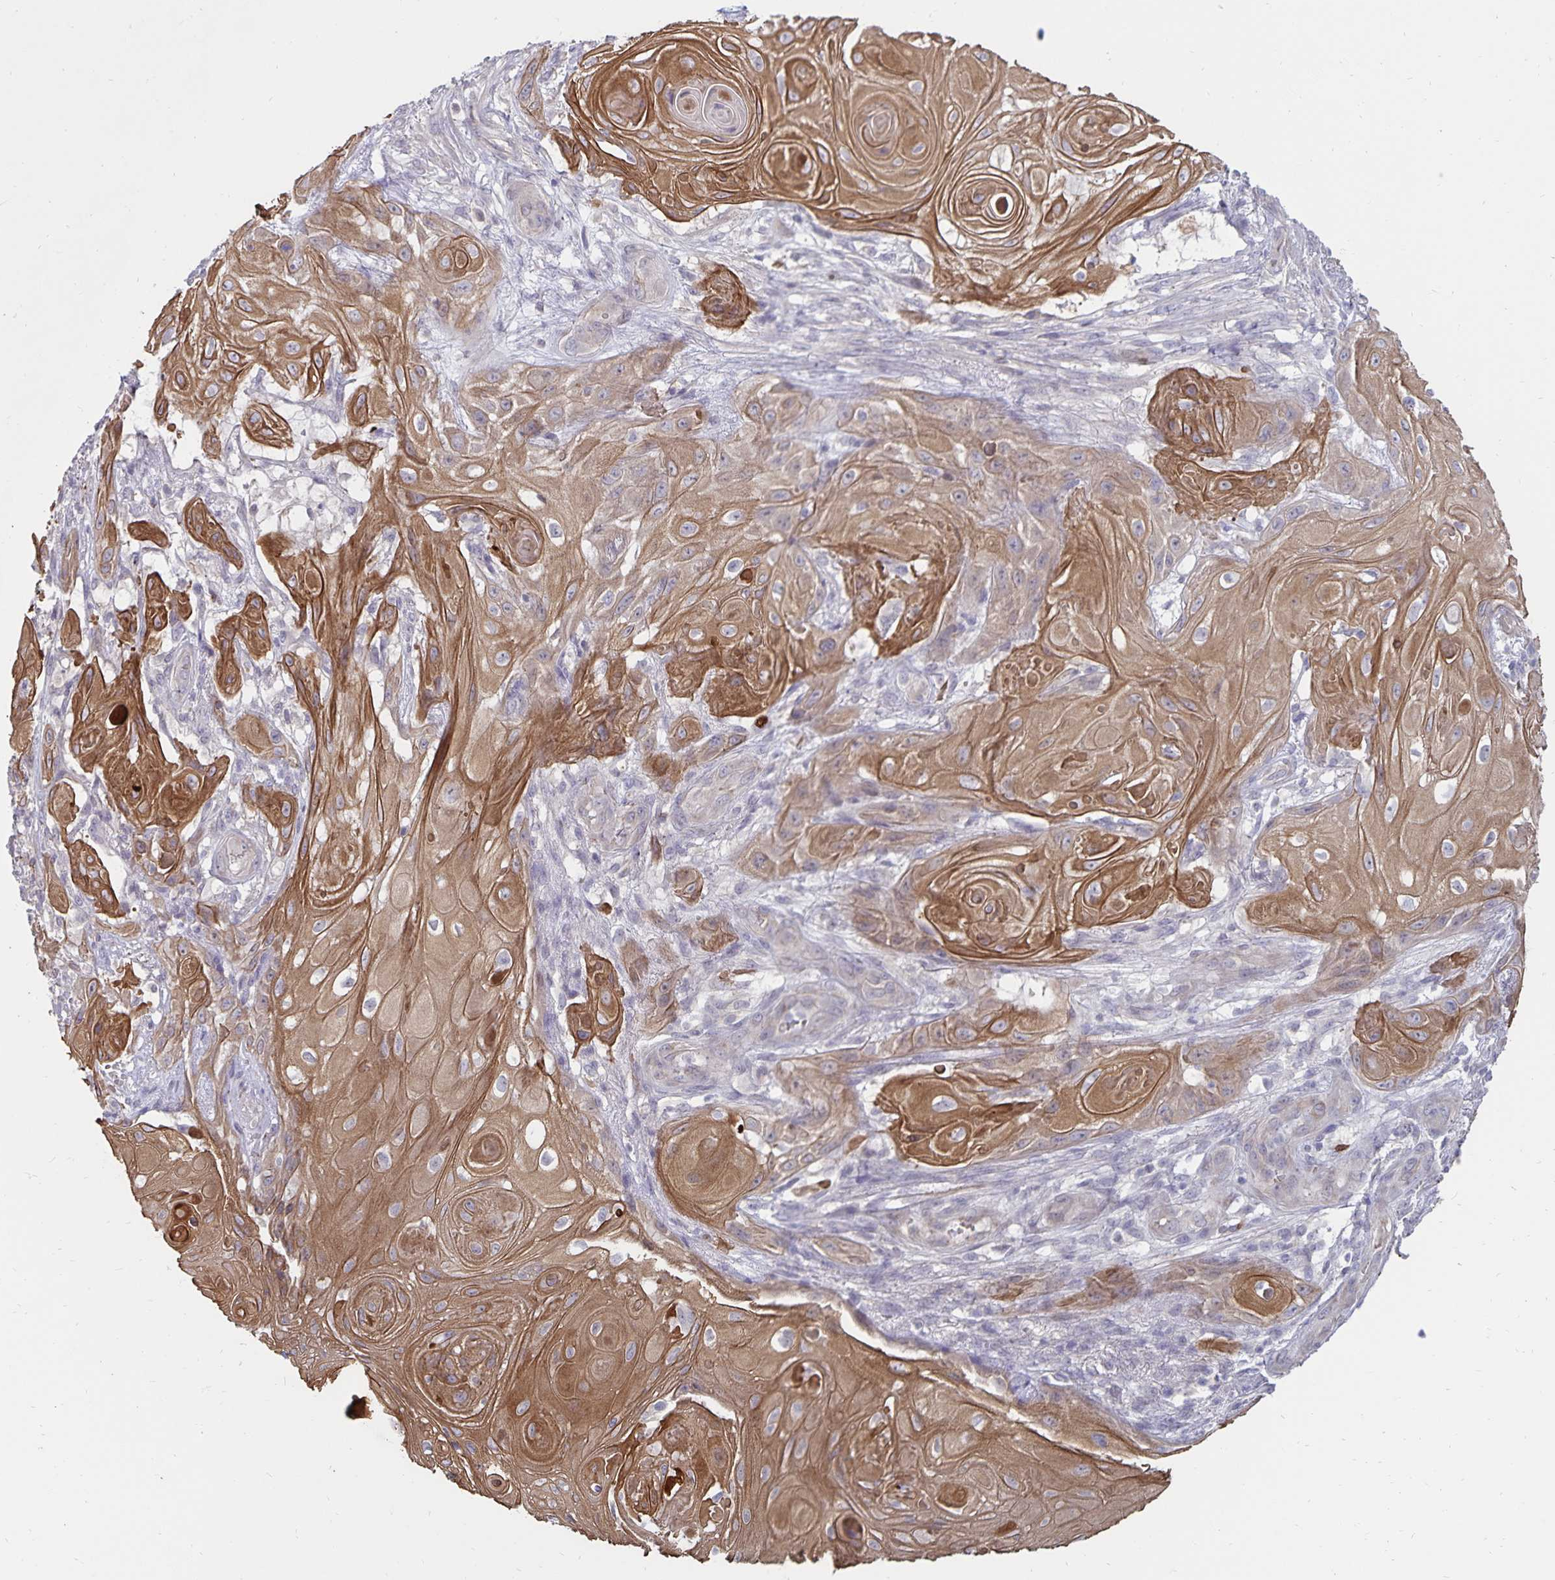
{"staining": {"intensity": "moderate", "quantity": ">75%", "location": "cytoplasmic/membranous"}, "tissue": "skin cancer", "cell_type": "Tumor cells", "image_type": "cancer", "snomed": [{"axis": "morphology", "description": "Squamous cell carcinoma, NOS"}, {"axis": "topography", "description": "Skin"}], "caption": "Human skin cancer (squamous cell carcinoma) stained for a protein (brown) exhibits moderate cytoplasmic/membranous positive staining in approximately >75% of tumor cells.", "gene": "CDKN2B", "patient": {"sex": "male", "age": 62}}